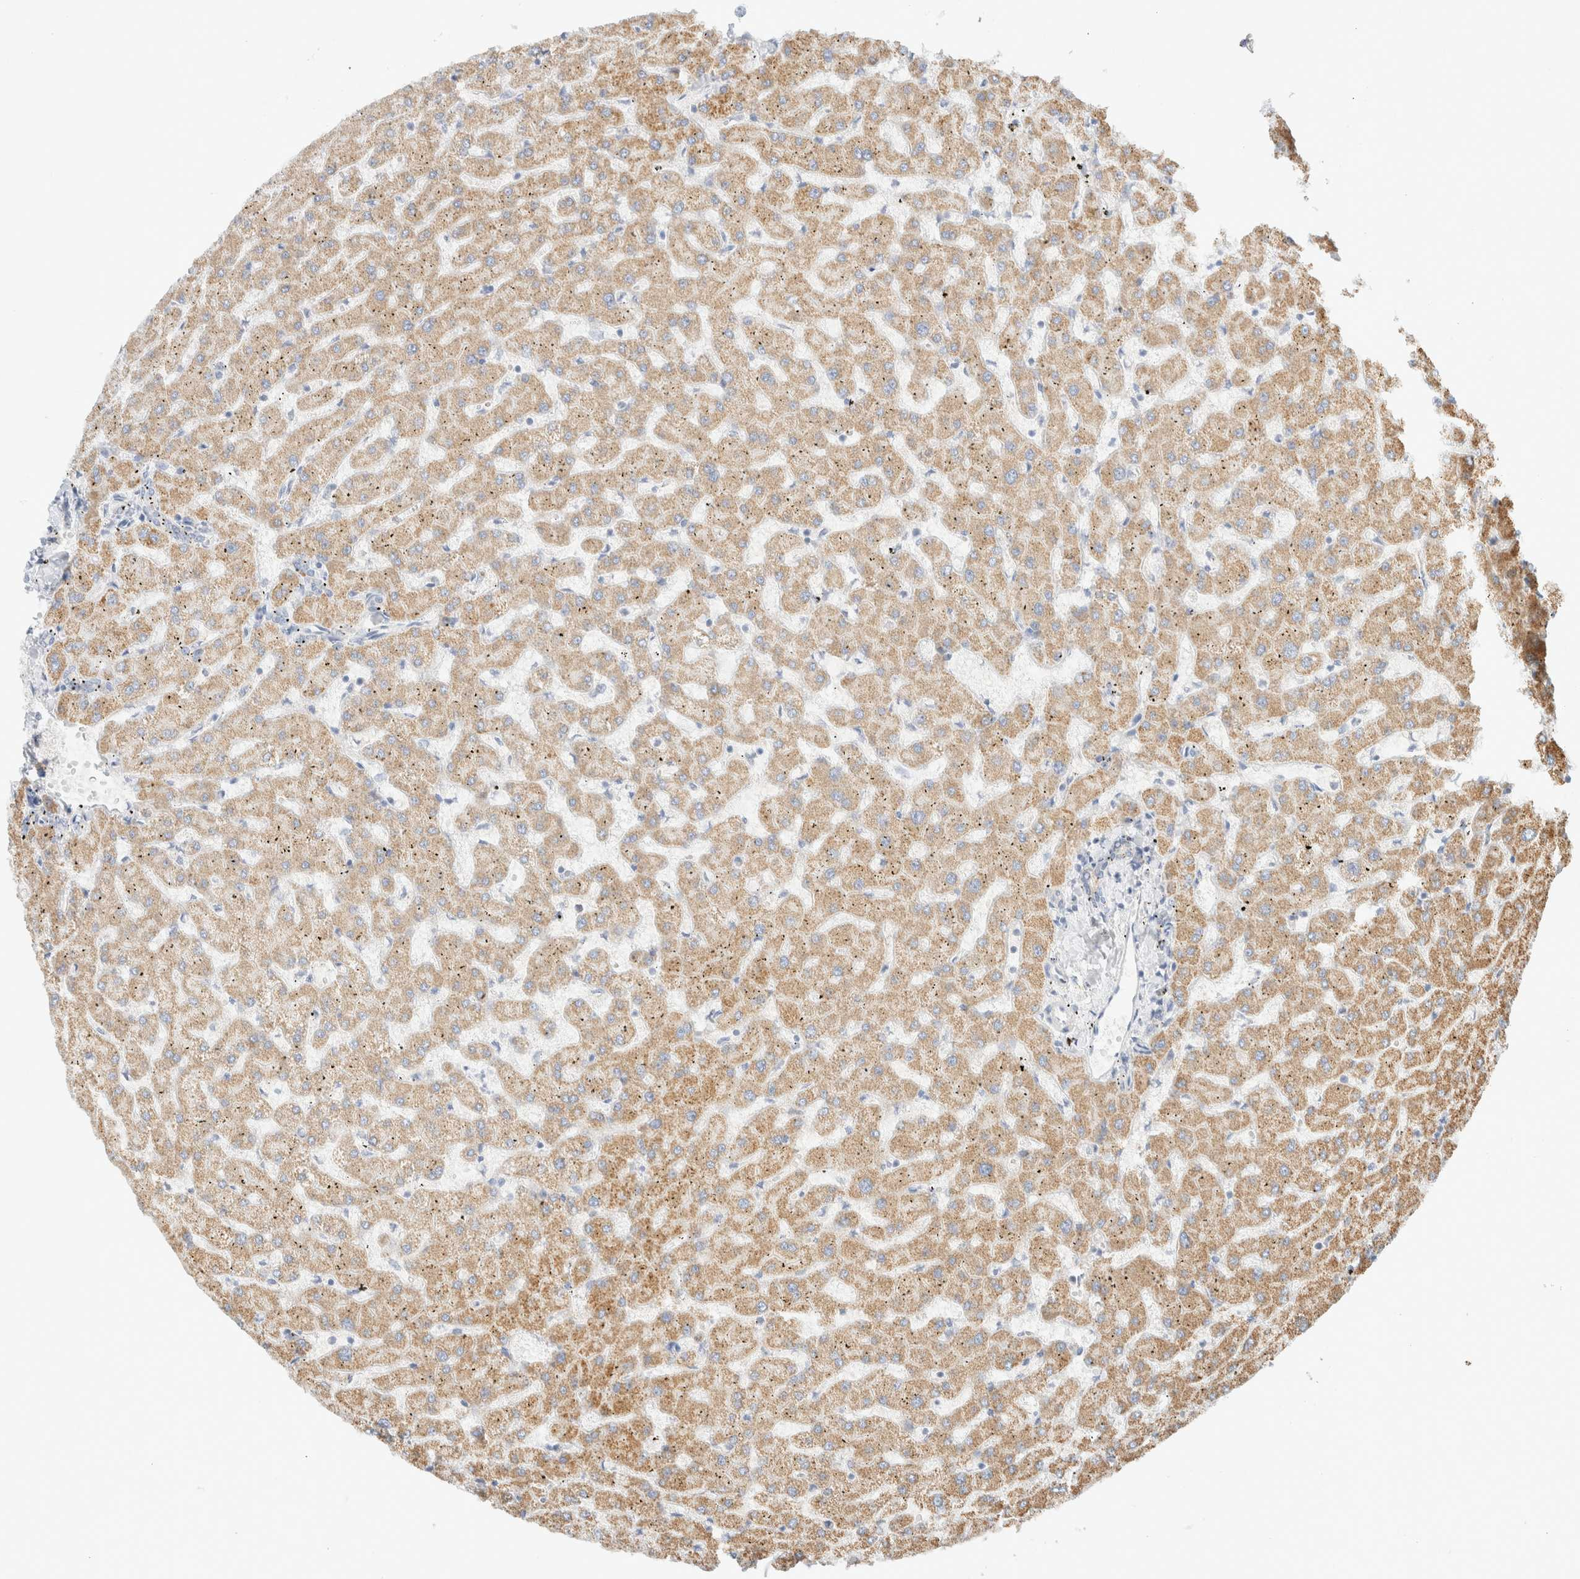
{"staining": {"intensity": "negative", "quantity": "none", "location": "none"}, "tissue": "liver", "cell_type": "Cholangiocytes", "image_type": "normal", "snomed": [{"axis": "morphology", "description": "Normal tissue, NOS"}, {"axis": "topography", "description": "Liver"}], "caption": "Immunohistochemistry photomicrograph of benign liver: liver stained with DAB (3,3'-diaminobenzidine) exhibits no significant protein staining in cholangiocytes. (DAB immunohistochemistry (IHC) with hematoxylin counter stain).", "gene": "HDHD3", "patient": {"sex": "female", "age": 63}}